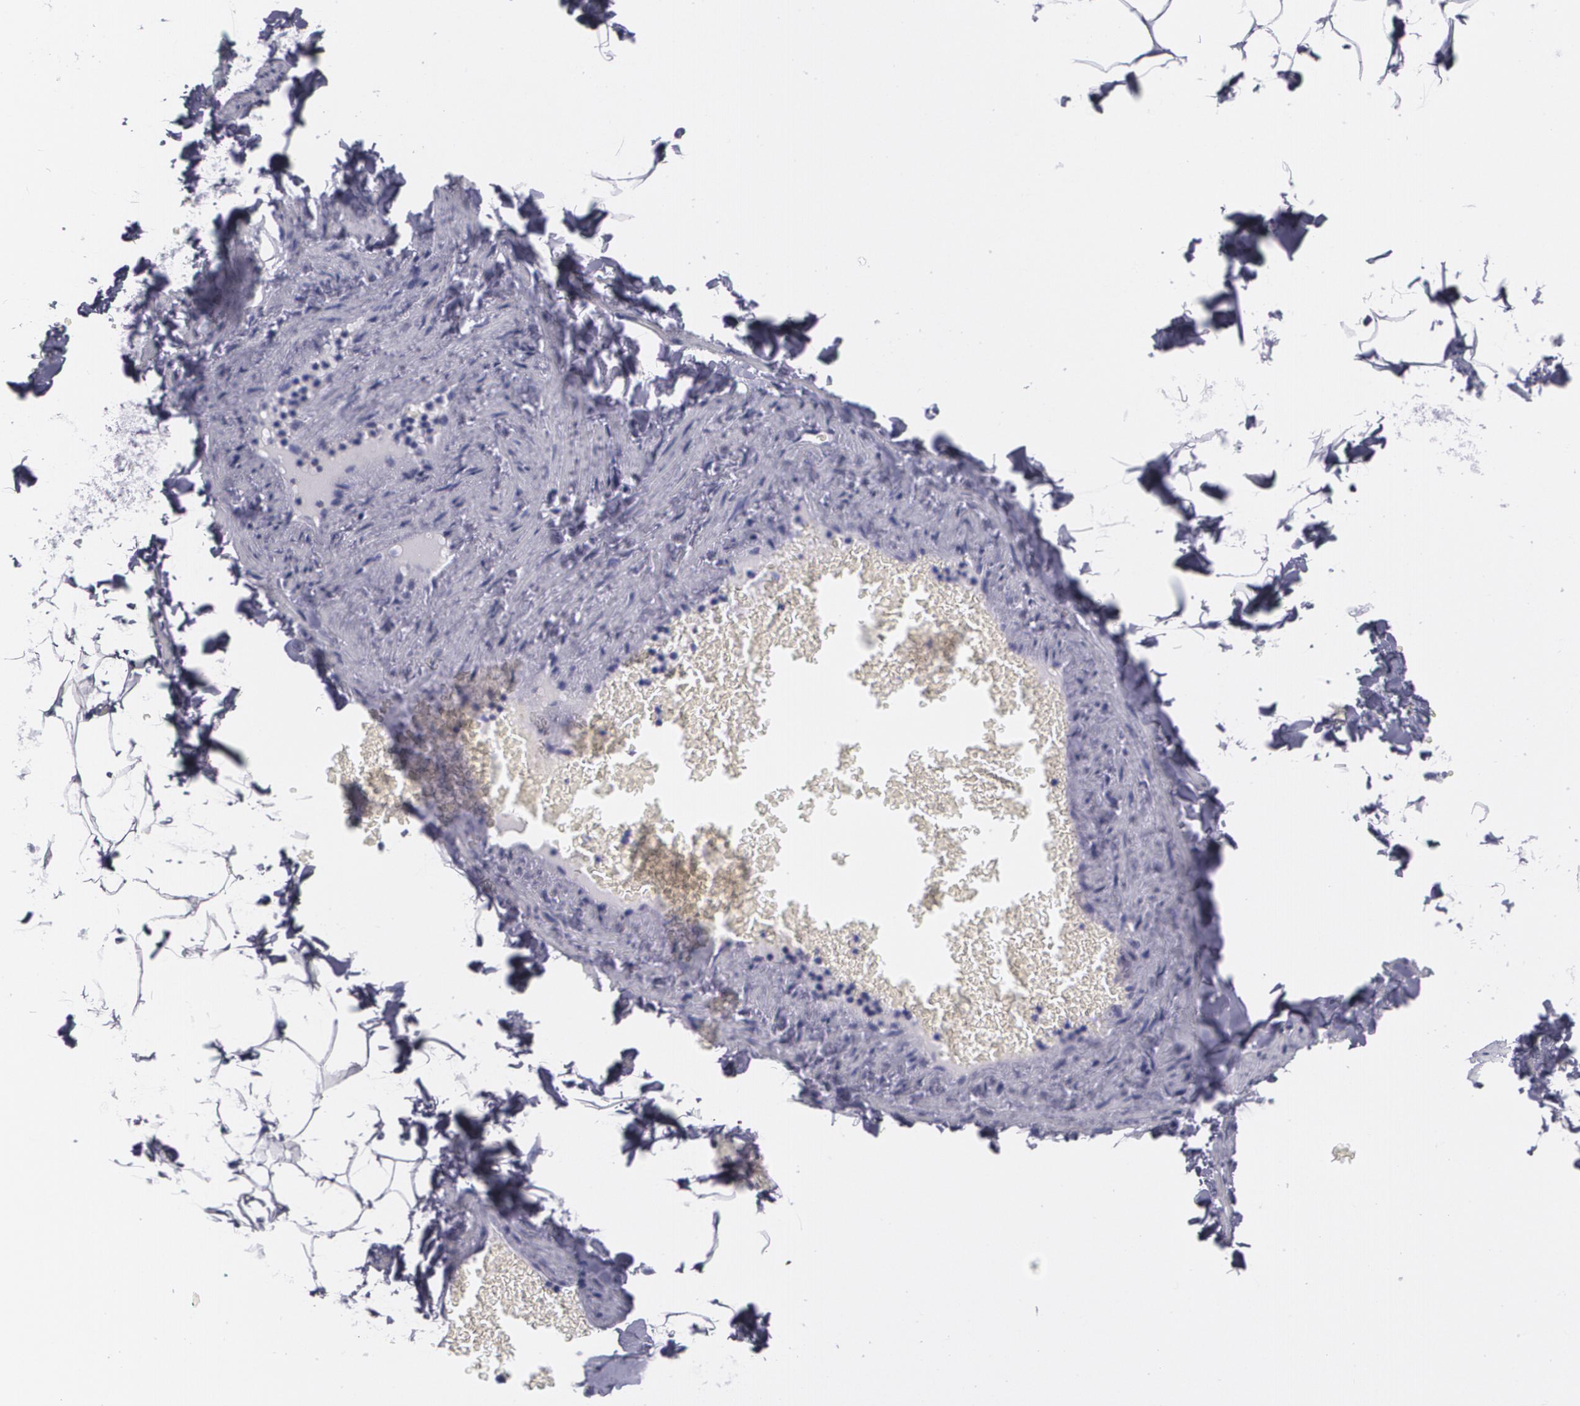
{"staining": {"intensity": "negative", "quantity": "none", "location": "none"}, "tissue": "adipose tissue", "cell_type": "Adipocytes", "image_type": "normal", "snomed": [{"axis": "morphology", "description": "Normal tissue, NOS"}, {"axis": "topography", "description": "Vascular tissue"}], "caption": "An immunohistochemistry micrograph of normal adipose tissue is shown. There is no staining in adipocytes of adipose tissue.", "gene": "TP53", "patient": {"sex": "male", "age": 41}}